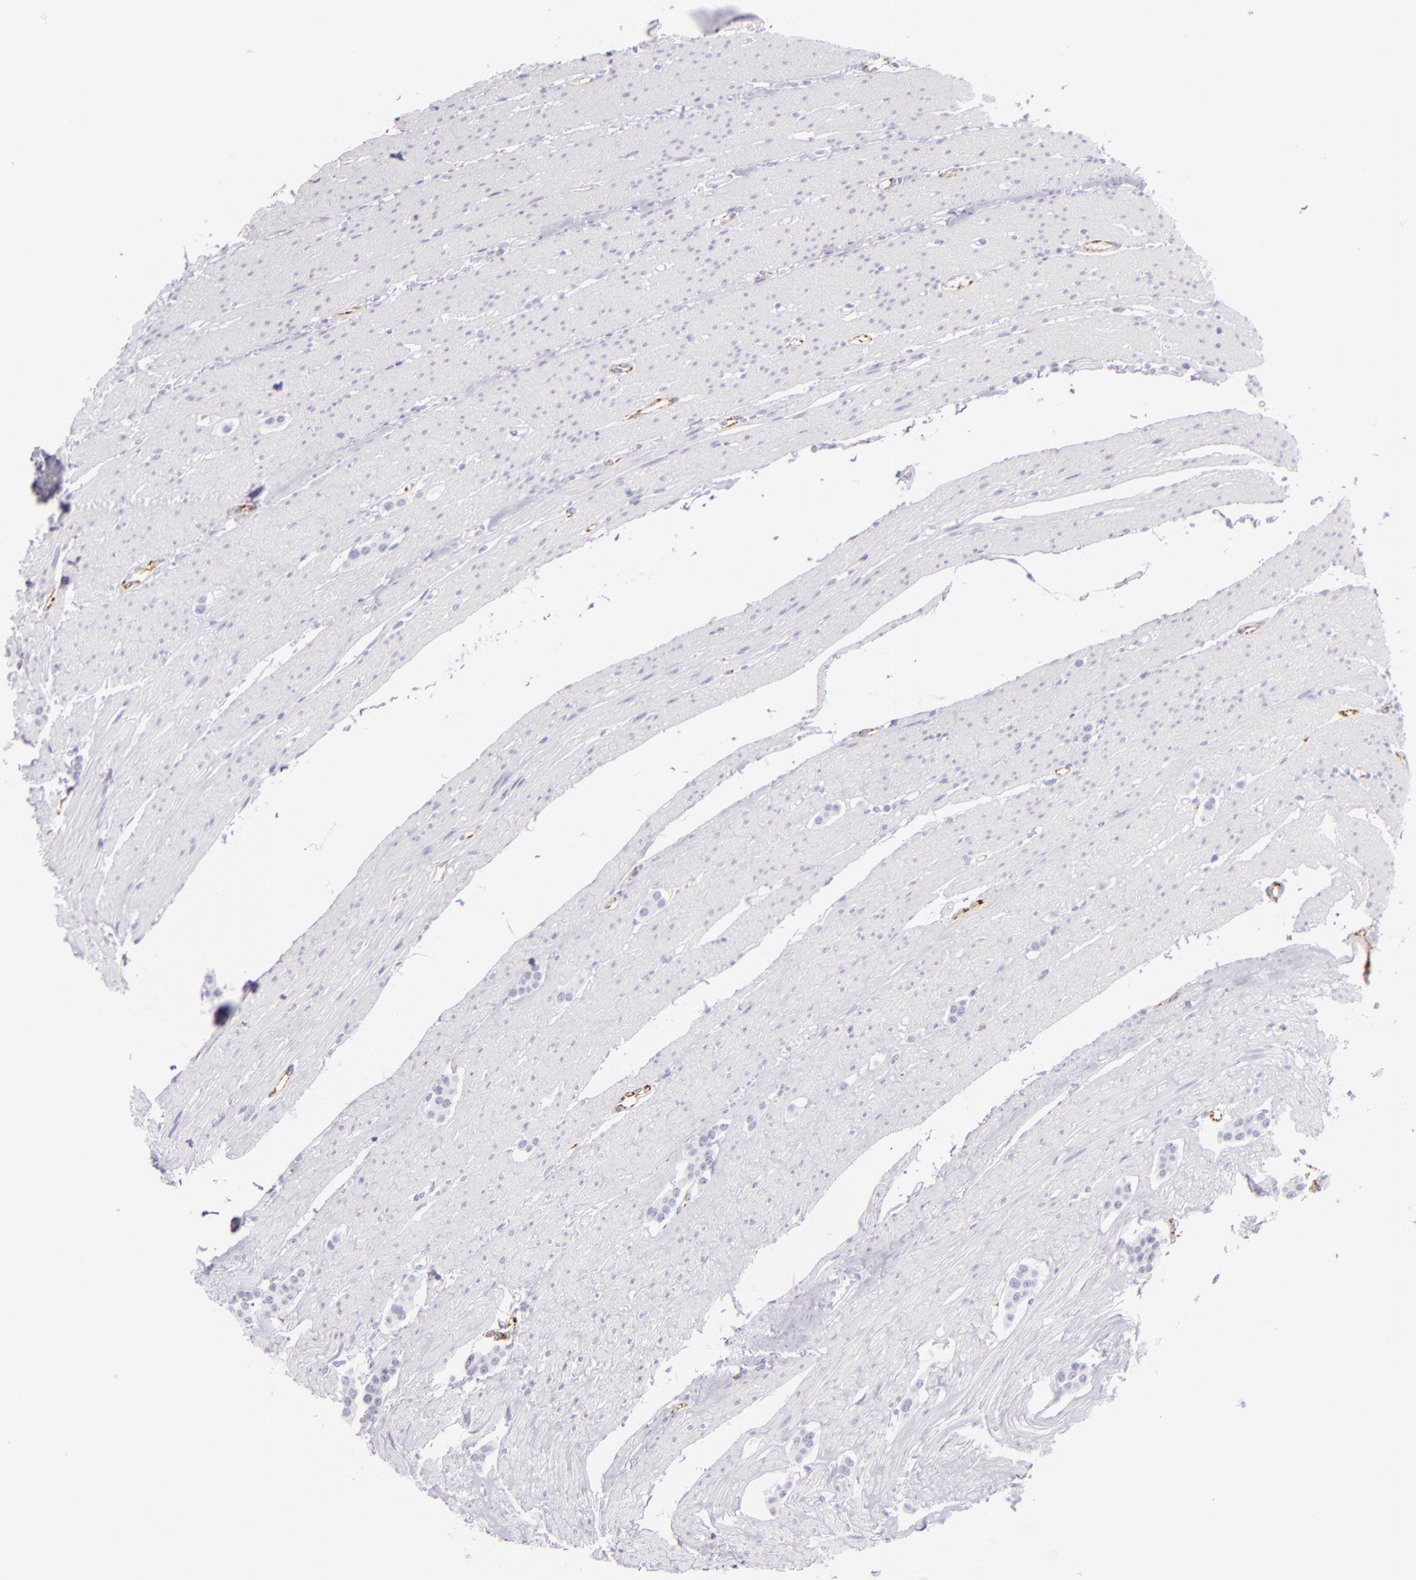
{"staining": {"intensity": "negative", "quantity": "none", "location": "none"}, "tissue": "carcinoid", "cell_type": "Tumor cells", "image_type": "cancer", "snomed": [{"axis": "morphology", "description": "Carcinoid, malignant, NOS"}, {"axis": "topography", "description": "Small intestine"}], "caption": "This histopathology image is of carcinoid stained with immunohistochemistry to label a protein in brown with the nuclei are counter-stained blue. There is no expression in tumor cells.", "gene": "SELP", "patient": {"sex": "male", "age": 60}}